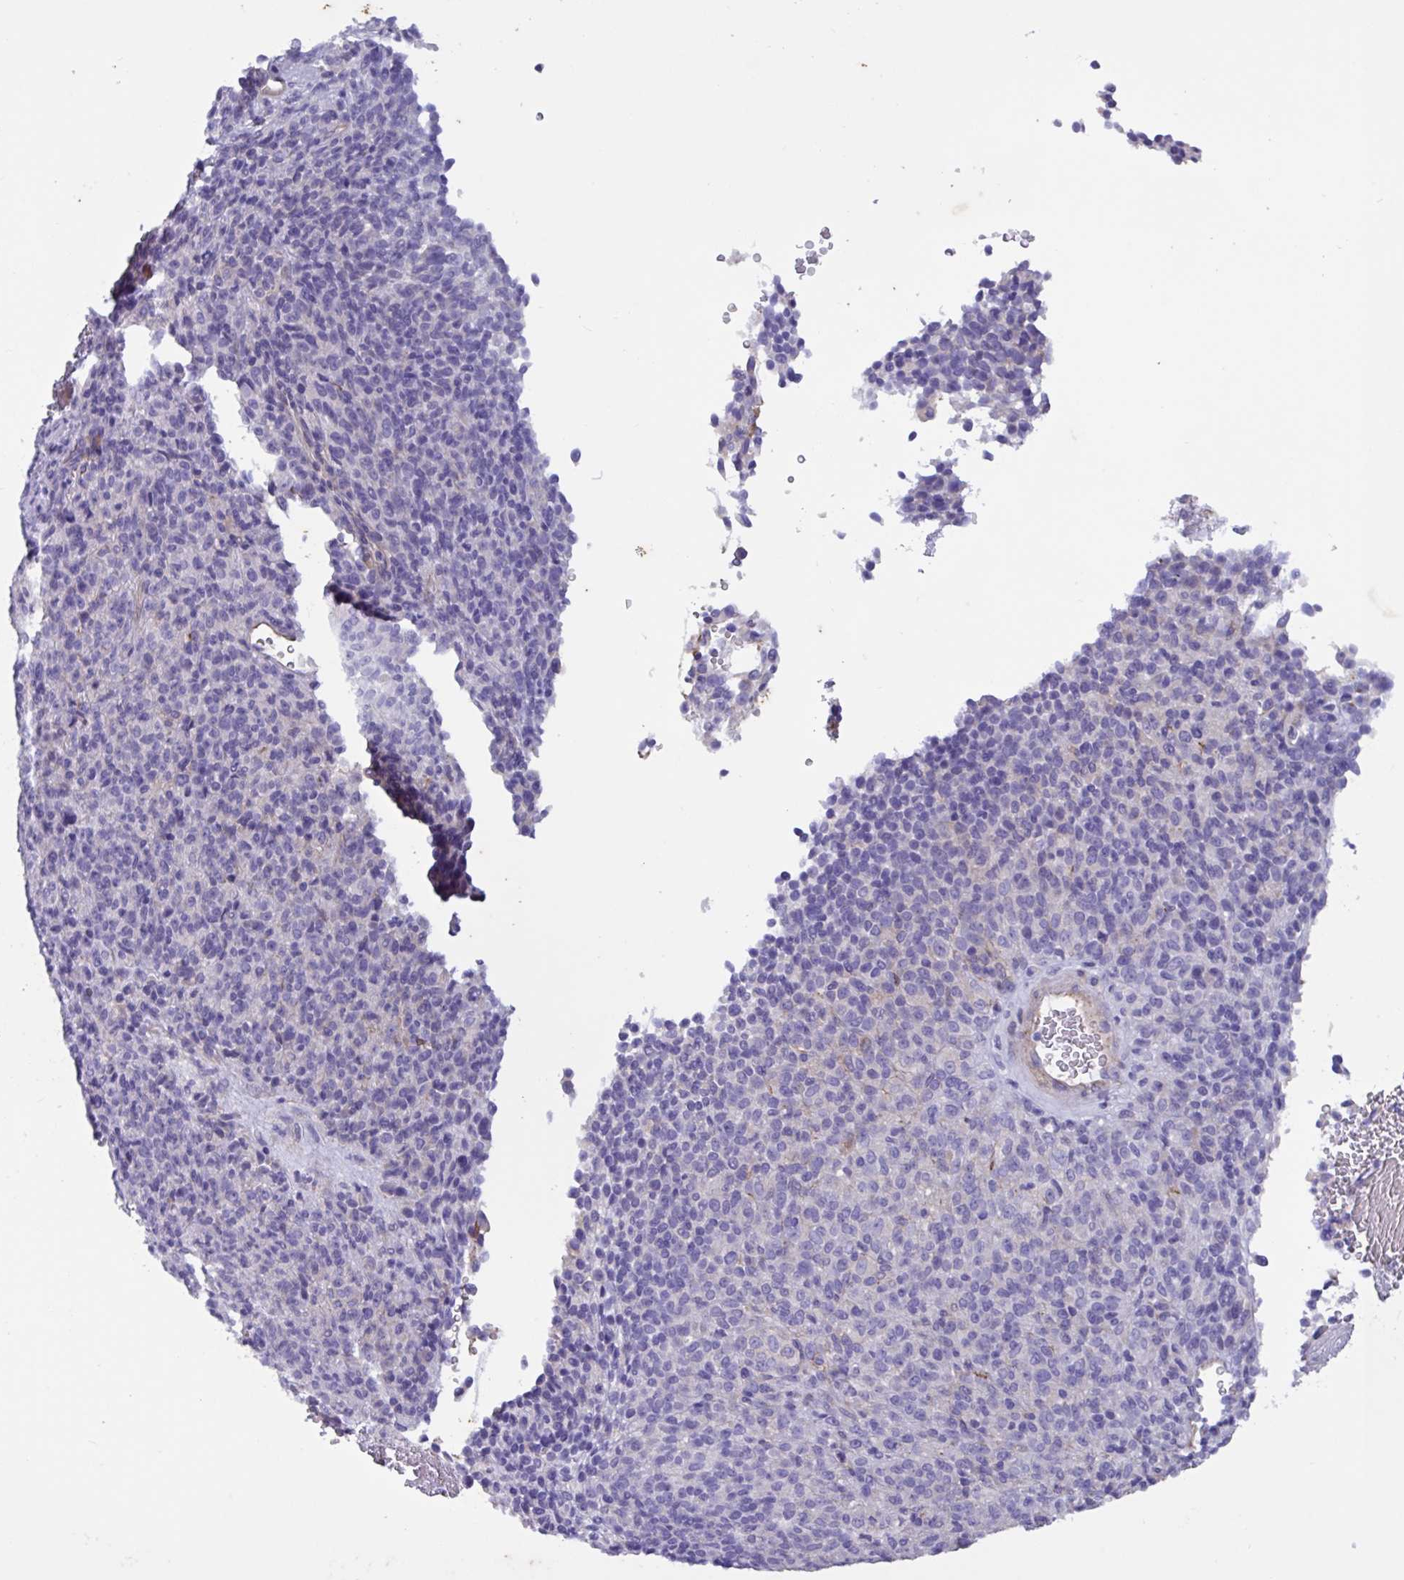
{"staining": {"intensity": "negative", "quantity": "none", "location": "none"}, "tissue": "melanoma", "cell_type": "Tumor cells", "image_type": "cancer", "snomed": [{"axis": "morphology", "description": "Malignant melanoma, Metastatic site"}, {"axis": "topography", "description": "Brain"}], "caption": "An image of human melanoma is negative for staining in tumor cells.", "gene": "SLC66A1", "patient": {"sex": "female", "age": 56}}